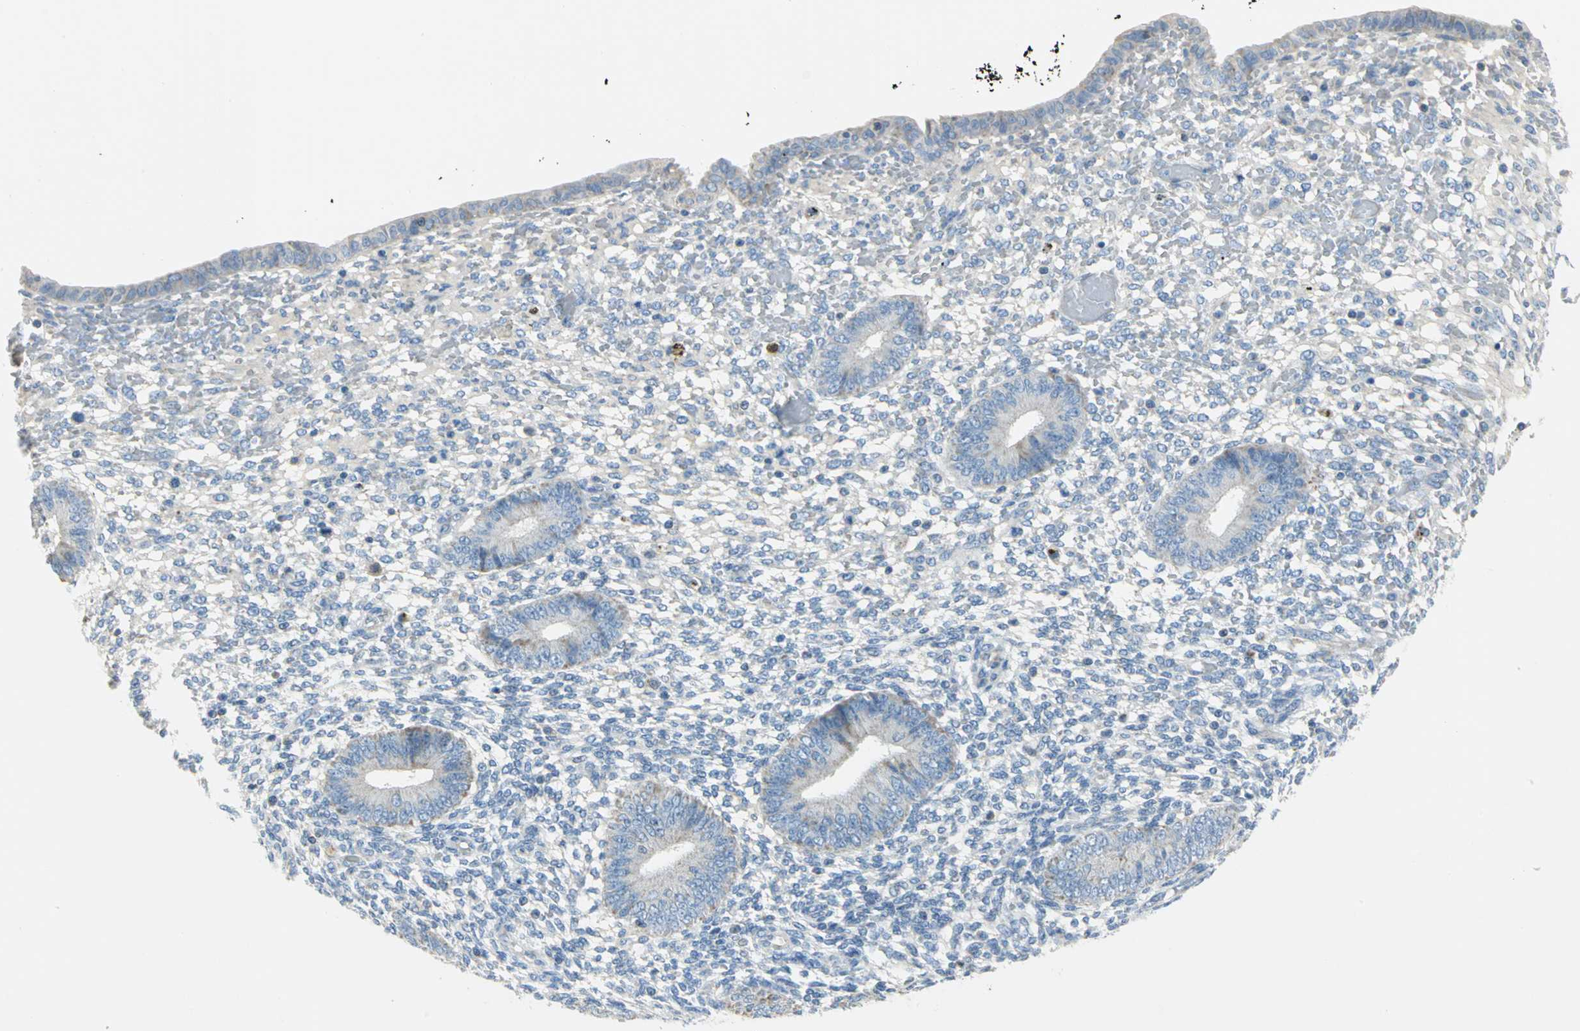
{"staining": {"intensity": "negative", "quantity": "none", "location": "none"}, "tissue": "endometrium", "cell_type": "Cells in endometrial stroma", "image_type": "normal", "snomed": [{"axis": "morphology", "description": "Normal tissue, NOS"}, {"axis": "topography", "description": "Endometrium"}], "caption": "The immunohistochemistry (IHC) histopathology image has no significant positivity in cells in endometrial stroma of endometrium.", "gene": "ALOX15", "patient": {"sex": "female", "age": 42}}